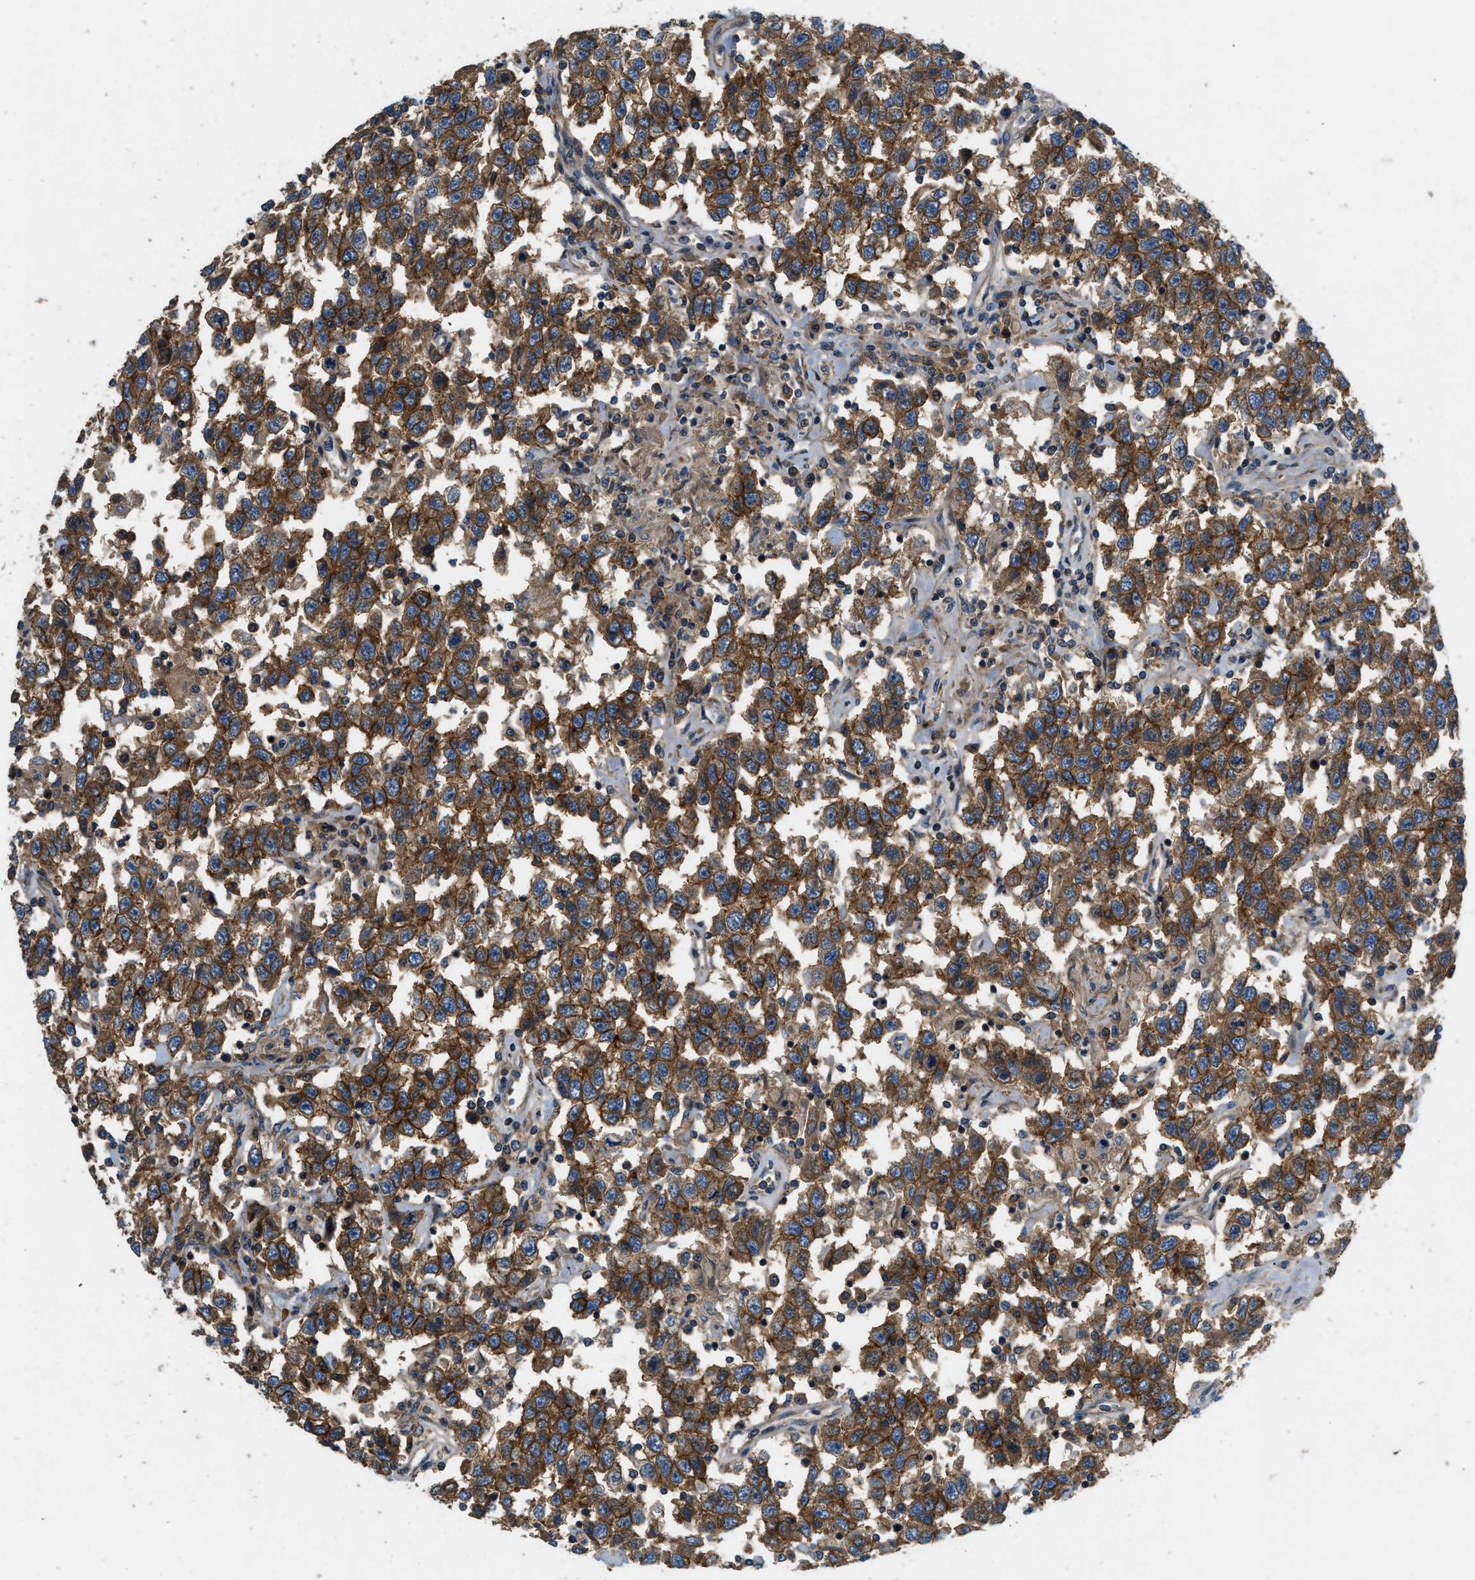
{"staining": {"intensity": "strong", "quantity": ">75%", "location": "cytoplasmic/membranous"}, "tissue": "testis cancer", "cell_type": "Tumor cells", "image_type": "cancer", "snomed": [{"axis": "morphology", "description": "Seminoma, NOS"}, {"axis": "topography", "description": "Testis"}], "caption": "Seminoma (testis) tissue displays strong cytoplasmic/membranous staining in about >75% of tumor cells", "gene": "CNNM3", "patient": {"sex": "male", "age": 41}}